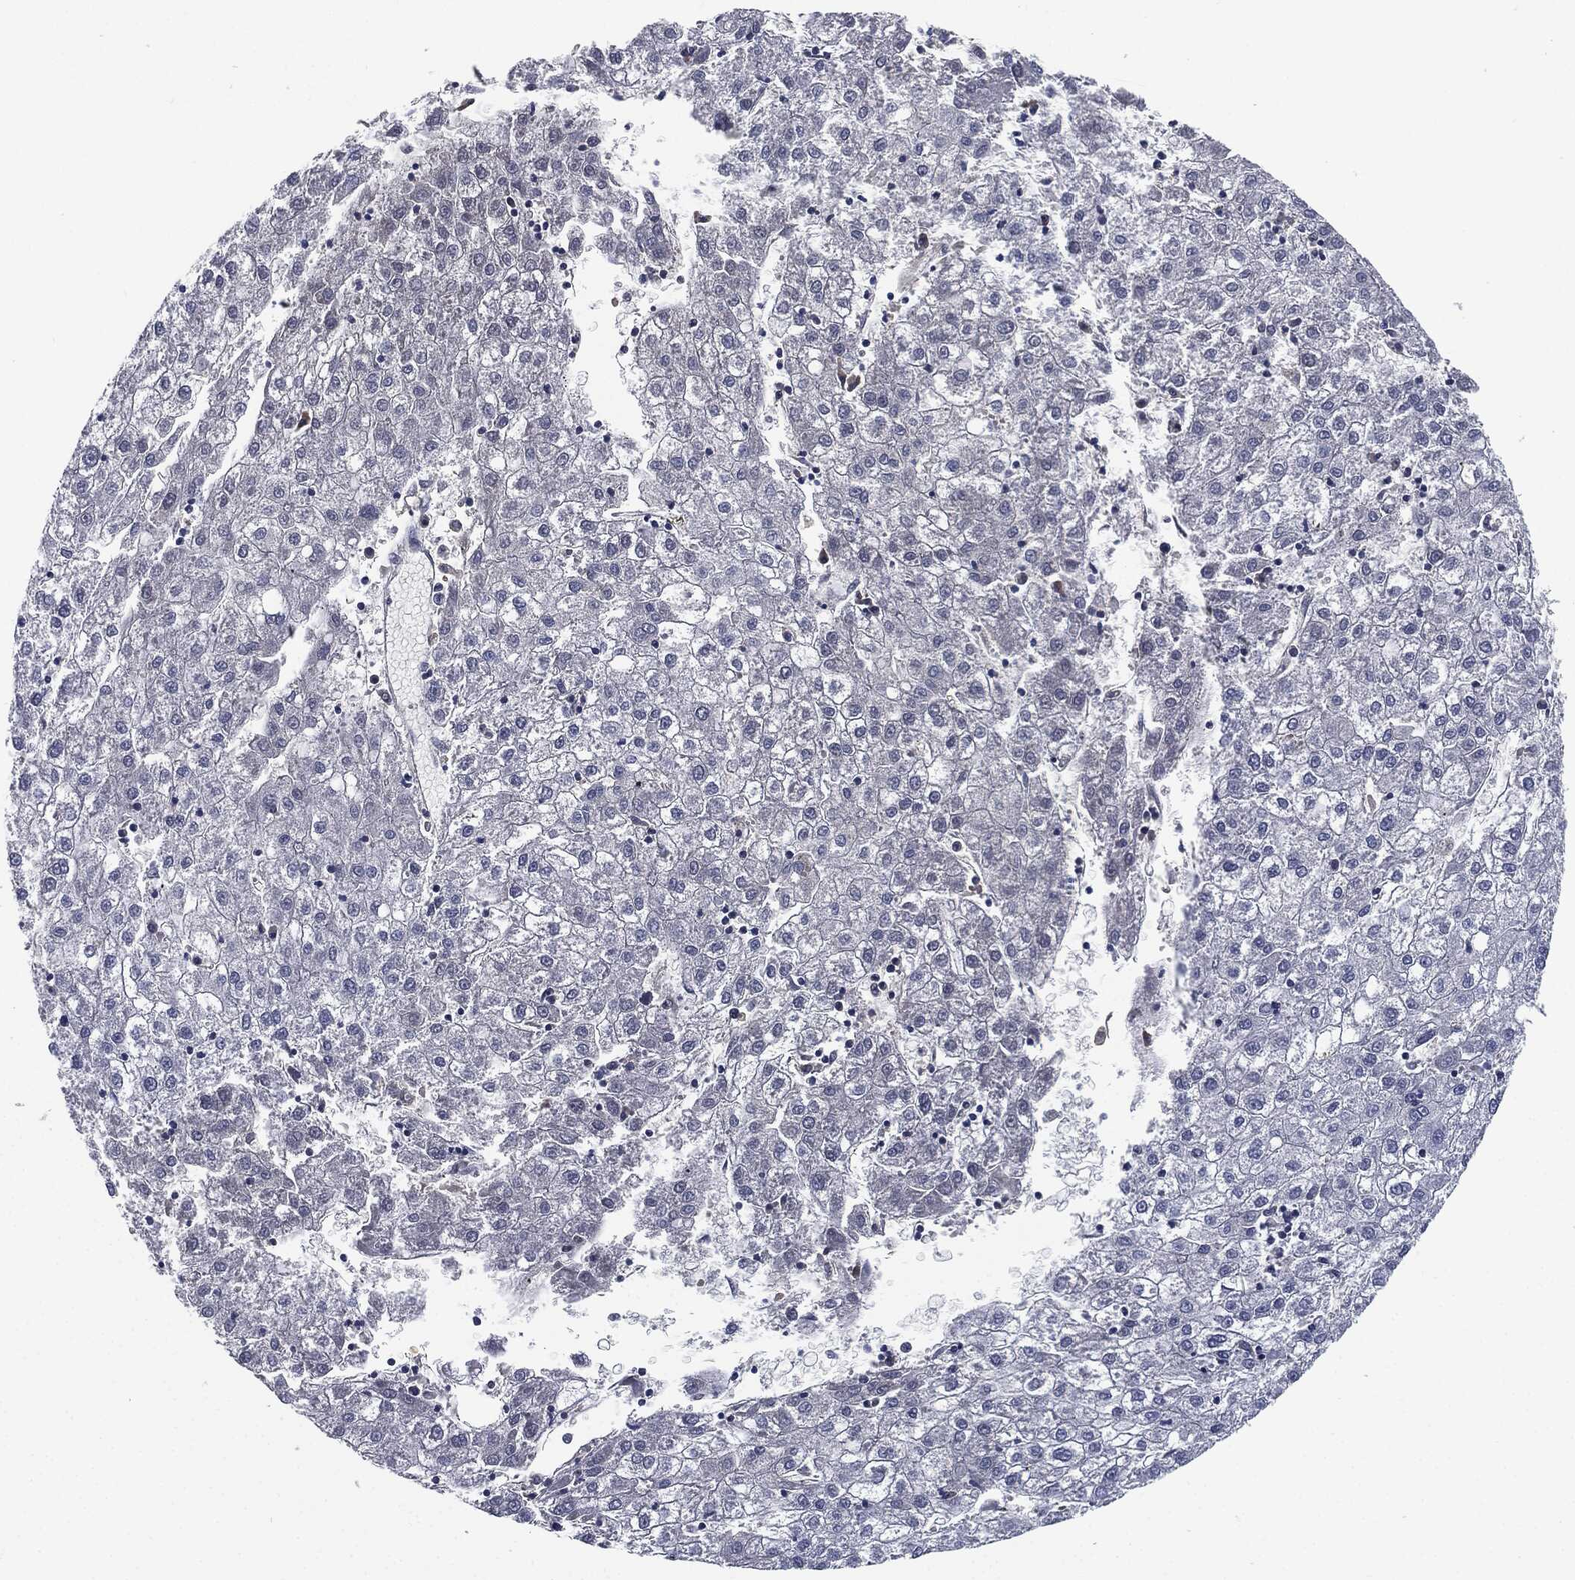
{"staining": {"intensity": "negative", "quantity": "none", "location": "none"}, "tissue": "liver cancer", "cell_type": "Tumor cells", "image_type": "cancer", "snomed": [{"axis": "morphology", "description": "Carcinoma, Hepatocellular, NOS"}, {"axis": "topography", "description": "Liver"}], "caption": "Tumor cells are negative for protein expression in human hepatocellular carcinoma (liver).", "gene": "SIGLEC7", "patient": {"sex": "male", "age": 72}}